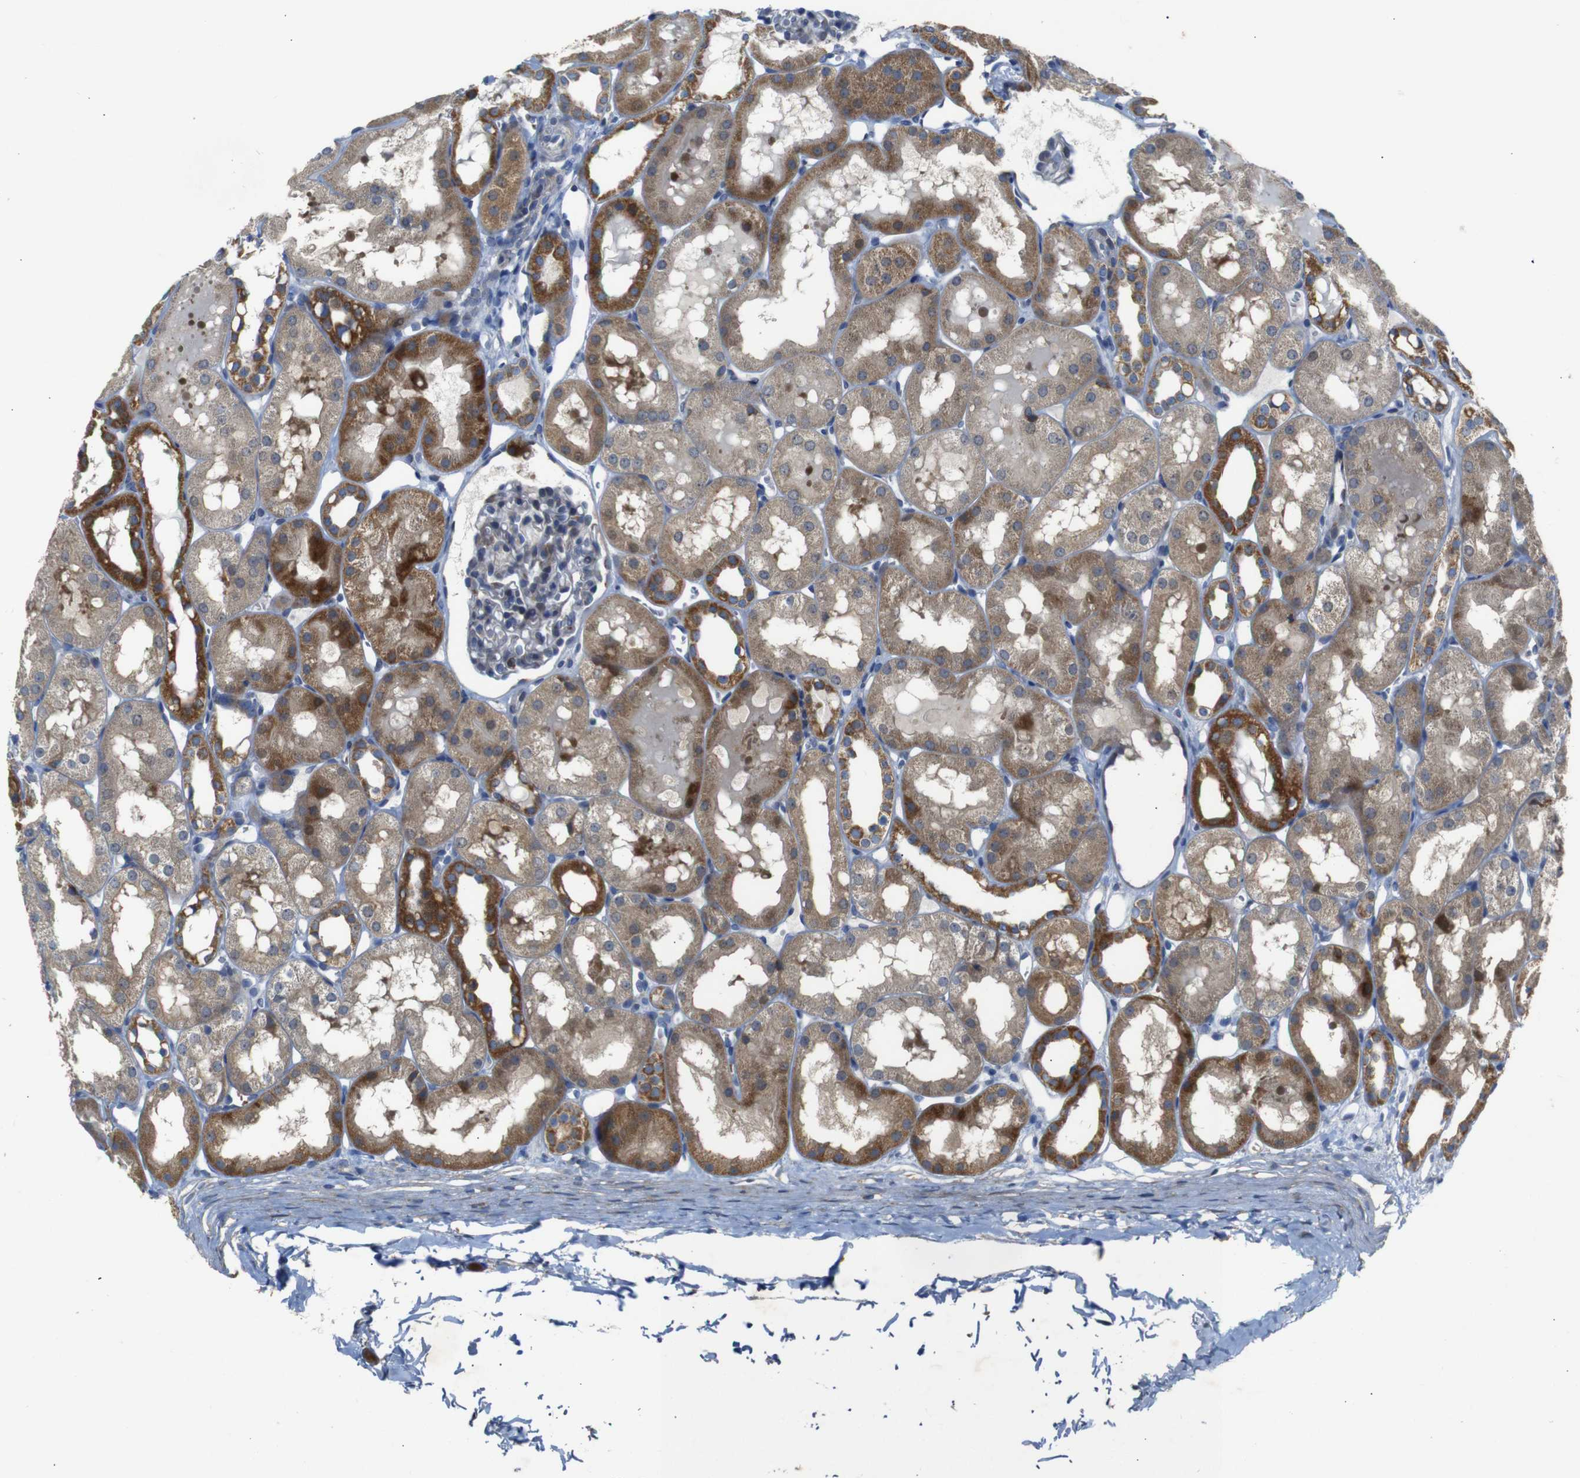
{"staining": {"intensity": "negative", "quantity": "none", "location": "none"}, "tissue": "kidney", "cell_type": "Cells in glomeruli", "image_type": "normal", "snomed": [{"axis": "morphology", "description": "Normal tissue, NOS"}, {"axis": "topography", "description": "Kidney"}, {"axis": "topography", "description": "Urinary bladder"}], "caption": "Normal kidney was stained to show a protein in brown. There is no significant expression in cells in glomeruli. (DAB immunohistochemistry with hematoxylin counter stain).", "gene": "CHST10", "patient": {"sex": "male", "age": 16}}